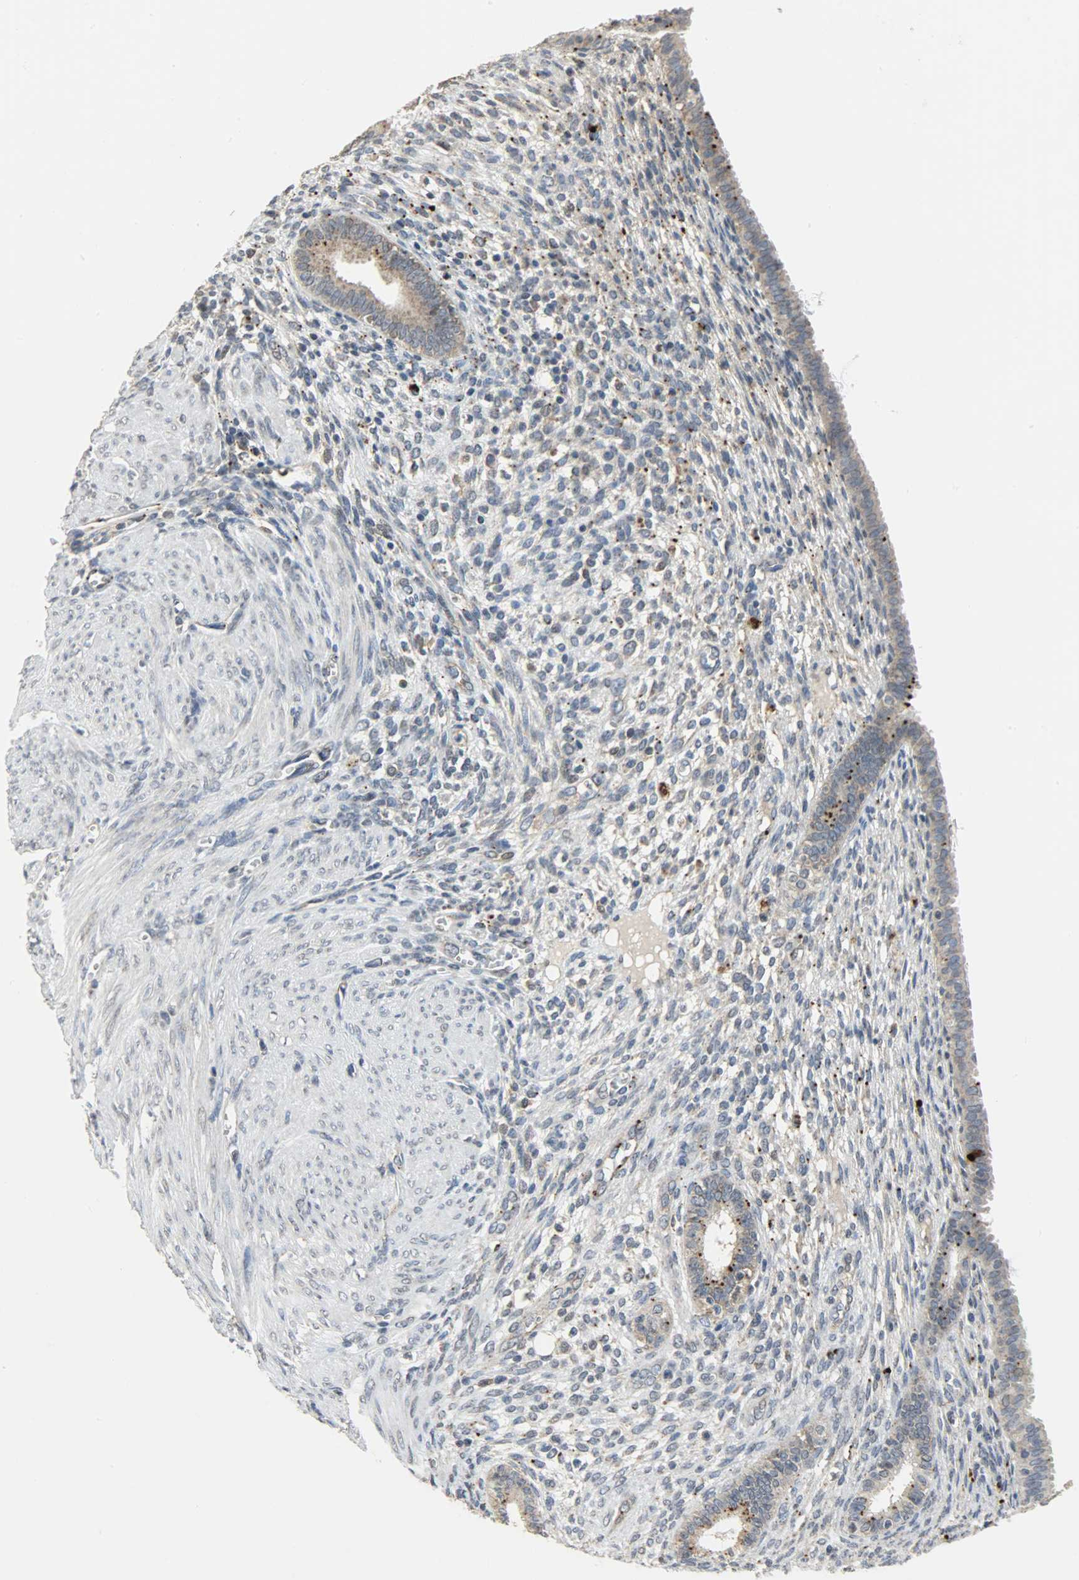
{"staining": {"intensity": "weak", "quantity": "<25%", "location": "cytoplasmic/membranous"}, "tissue": "endometrium", "cell_type": "Cells in endometrial stroma", "image_type": "normal", "snomed": [{"axis": "morphology", "description": "Normal tissue, NOS"}, {"axis": "topography", "description": "Endometrium"}], "caption": "Cells in endometrial stroma are negative for brown protein staining in benign endometrium. (DAB immunohistochemistry visualized using brightfield microscopy, high magnification).", "gene": "GIT2", "patient": {"sex": "female", "age": 72}}